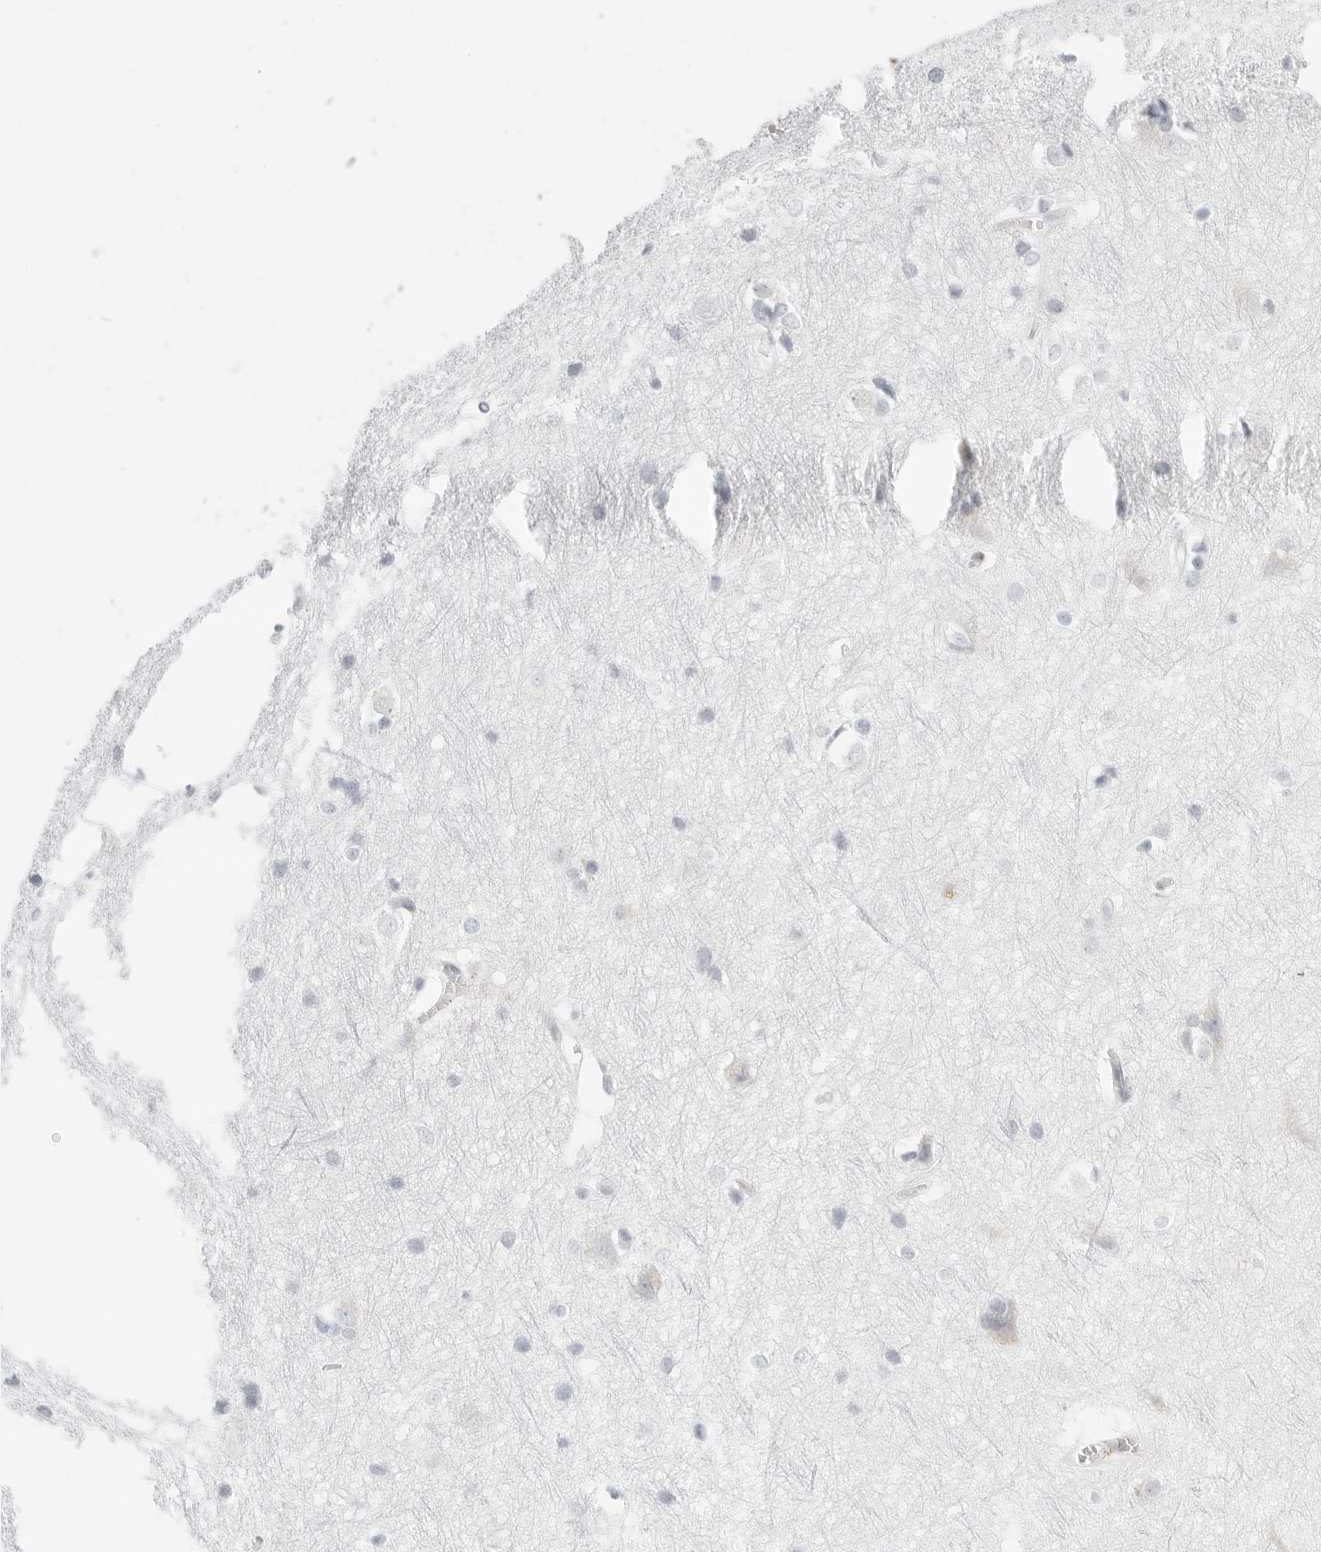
{"staining": {"intensity": "negative", "quantity": "none", "location": "none"}, "tissue": "cerebral cortex", "cell_type": "Endothelial cells", "image_type": "normal", "snomed": [{"axis": "morphology", "description": "Normal tissue, NOS"}, {"axis": "topography", "description": "Cerebral cortex"}], "caption": "Histopathology image shows no significant protein staining in endothelial cells of normal cerebral cortex.", "gene": "THEM4", "patient": {"sex": "male", "age": 54}}